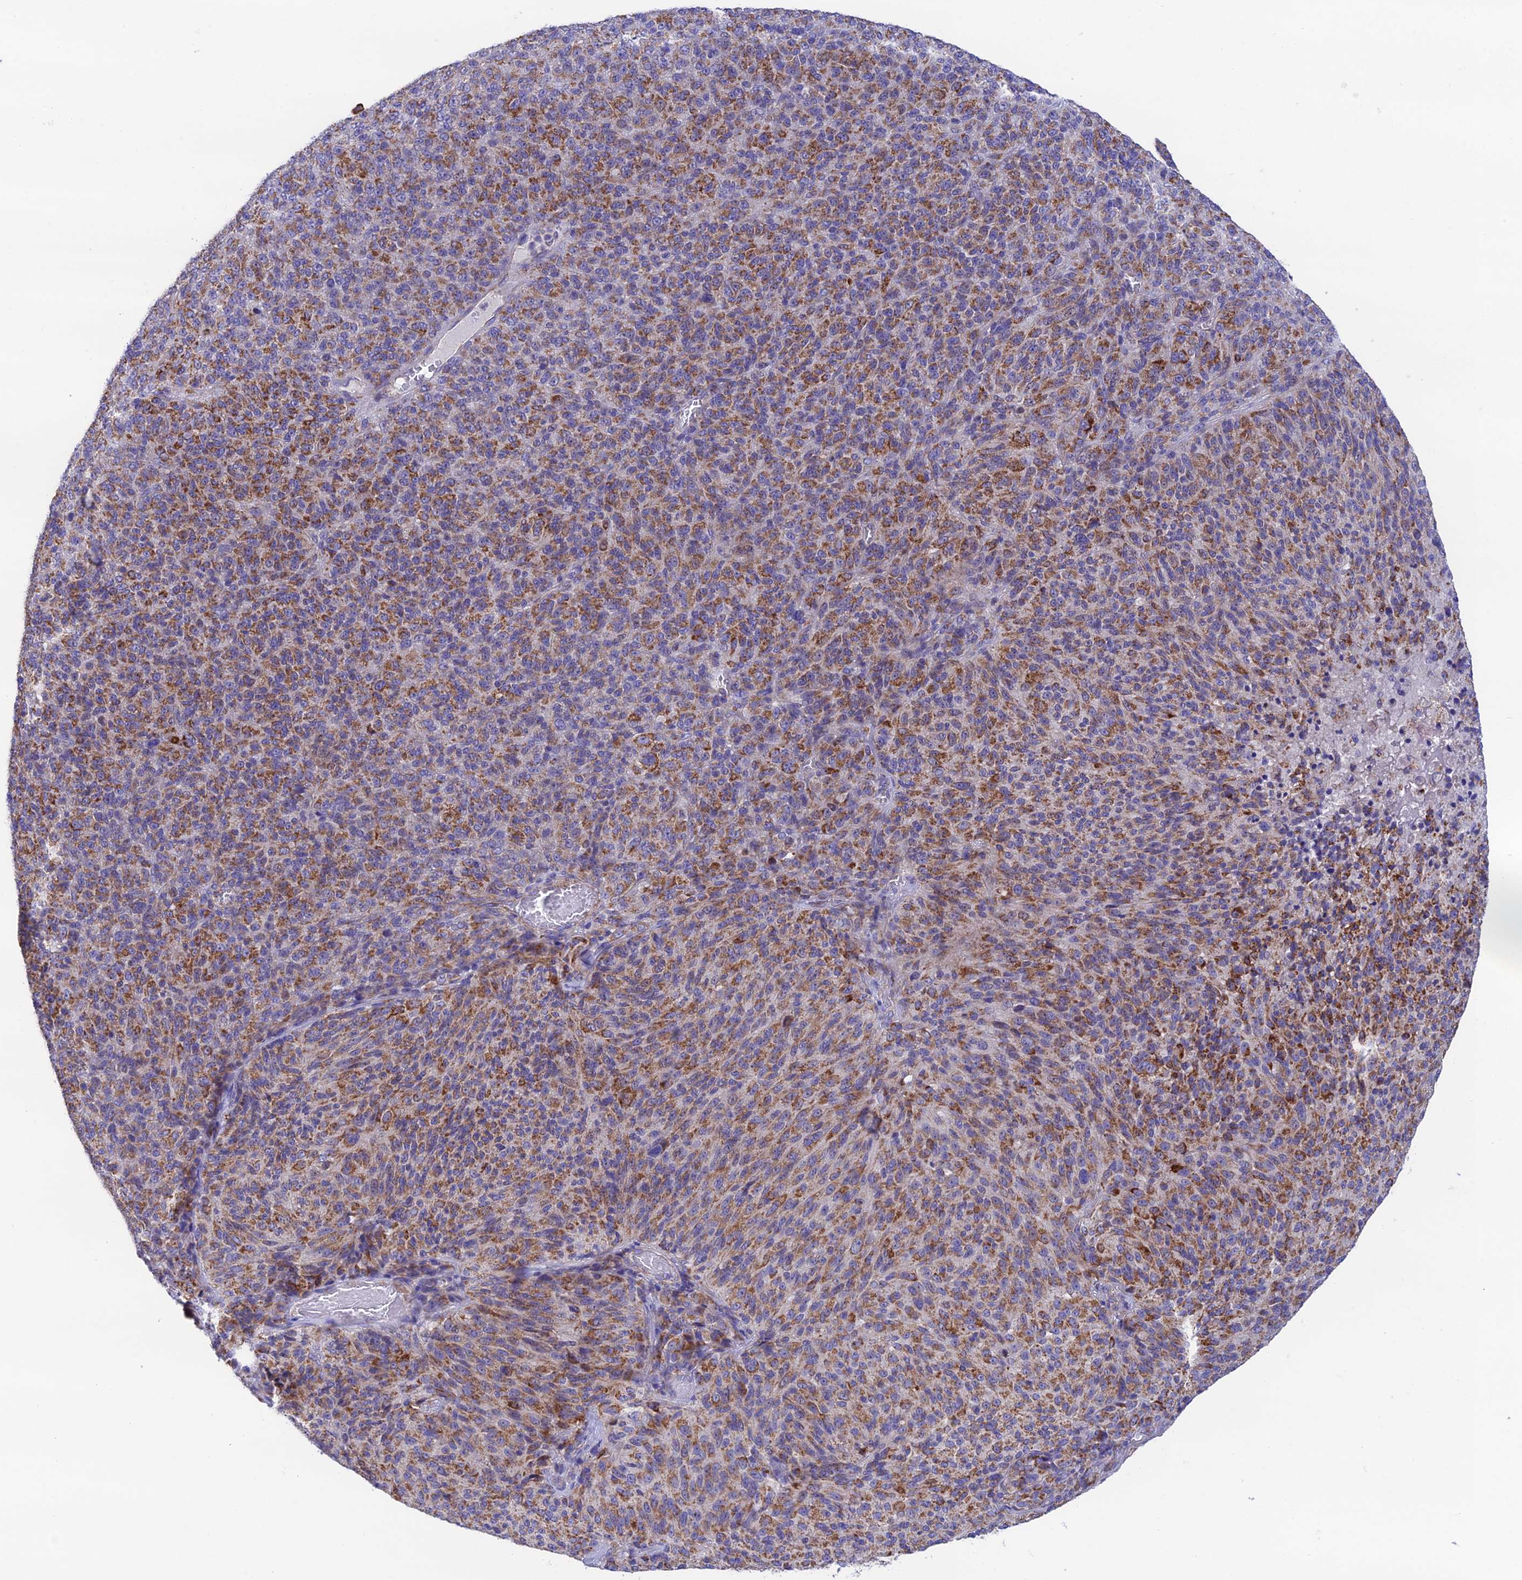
{"staining": {"intensity": "moderate", "quantity": ">75%", "location": "cytoplasmic/membranous"}, "tissue": "melanoma", "cell_type": "Tumor cells", "image_type": "cancer", "snomed": [{"axis": "morphology", "description": "Malignant melanoma, Metastatic site"}, {"axis": "topography", "description": "Brain"}], "caption": "Melanoma stained with DAB (3,3'-diaminobenzidine) immunohistochemistry (IHC) displays medium levels of moderate cytoplasmic/membranous positivity in approximately >75% of tumor cells.", "gene": "HSDL2", "patient": {"sex": "female", "age": 56}}